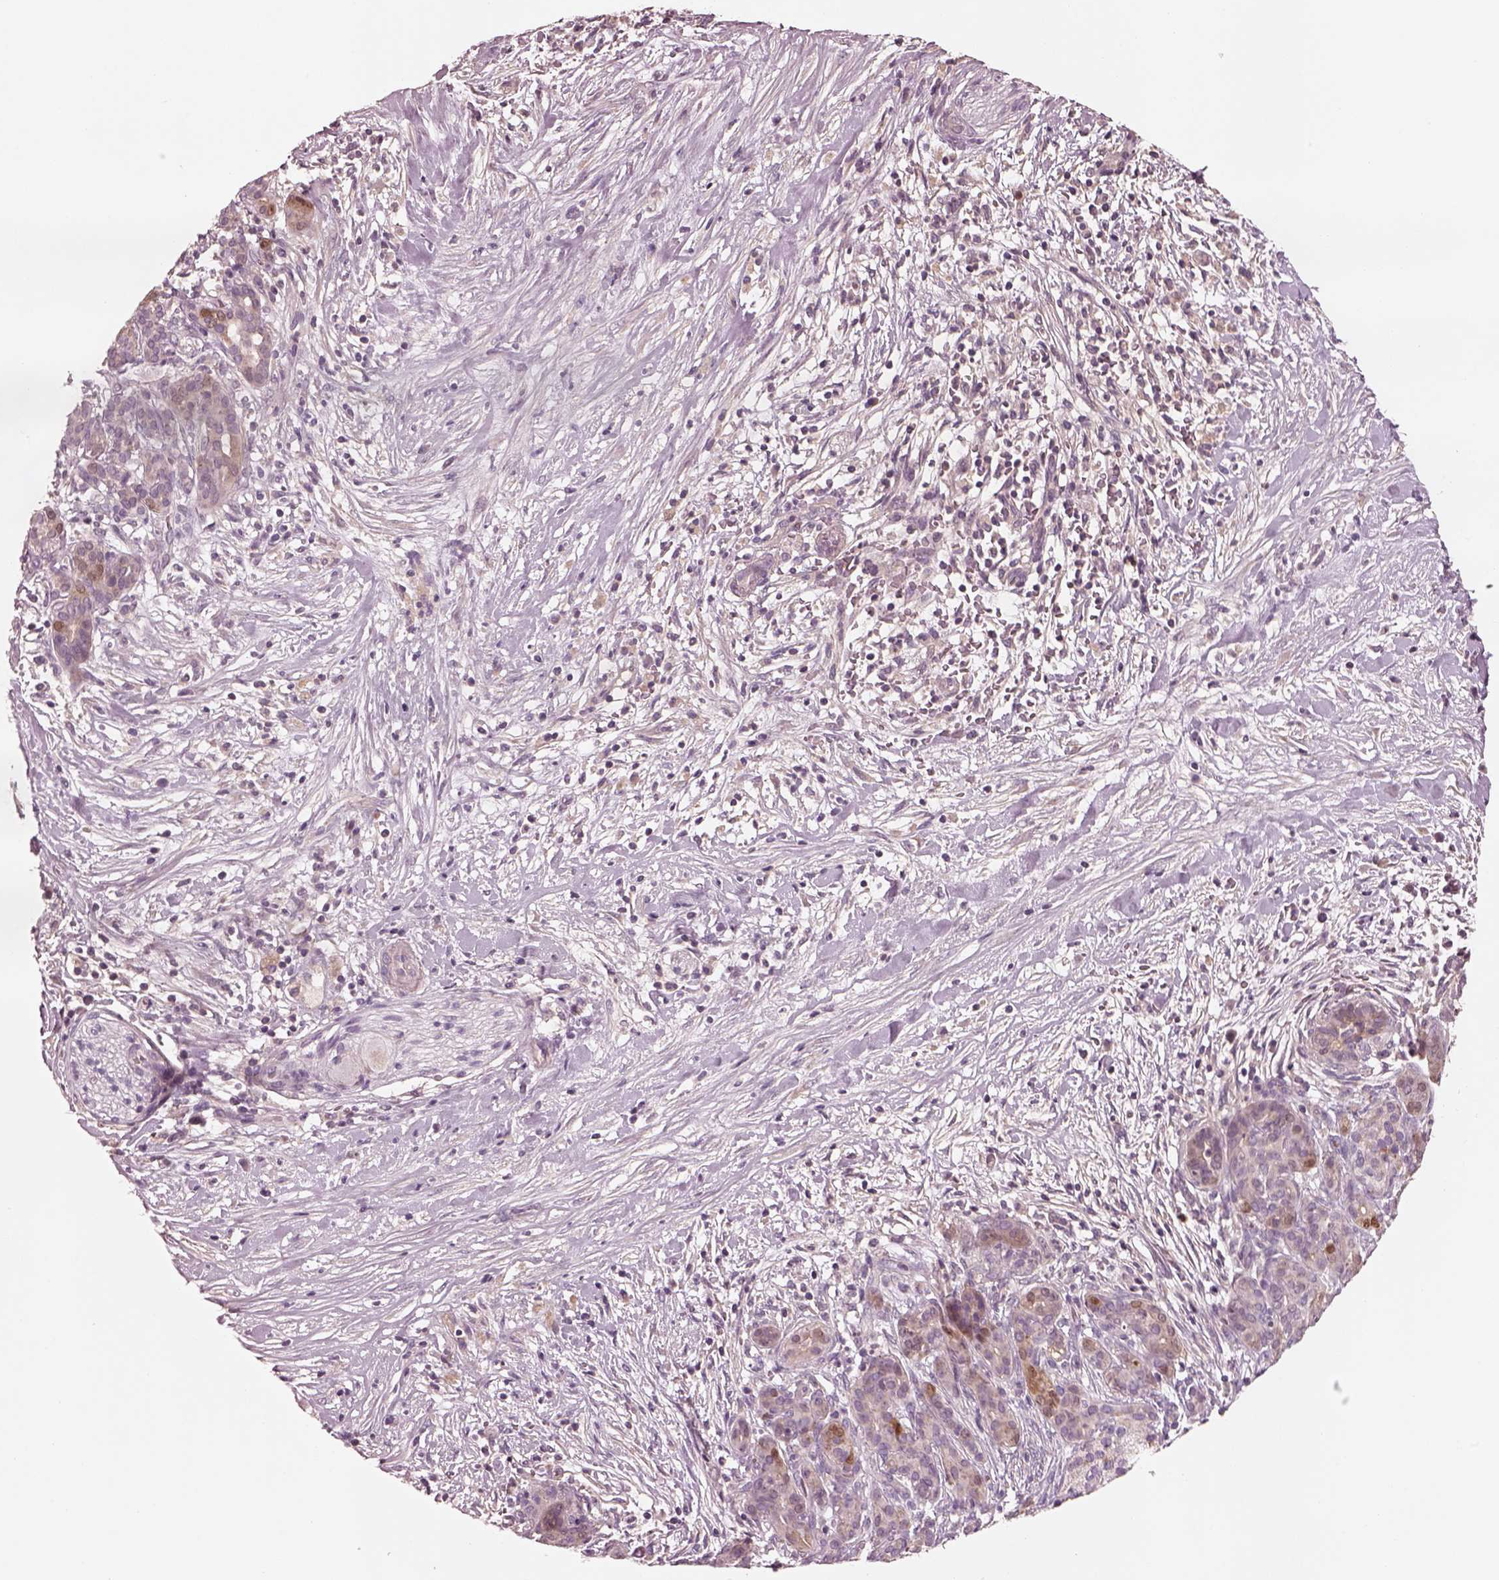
{"staining": {"intensity": "moderate", "quantity": "25%-75%", "location": "cytoplasmic/membranous"}, "tissue": "pancreatic cancer", "cell_type": "Tumor cells", "image_type": "cancer", "snomed": [{"axis": "morphology", "description": "Adenocarcinoma, NOS"}, {"axis": "topography", "description": "Pancreas"}], "caption": "This is a micrograph of immunohistochemistry staining of pancreatic adenocarcinoma, which shows moderate expression in the cytoplasmic/membranous of tumor cells.", "gene": "SDCBP2", "patient": {"sex": "male", "age": 44}}